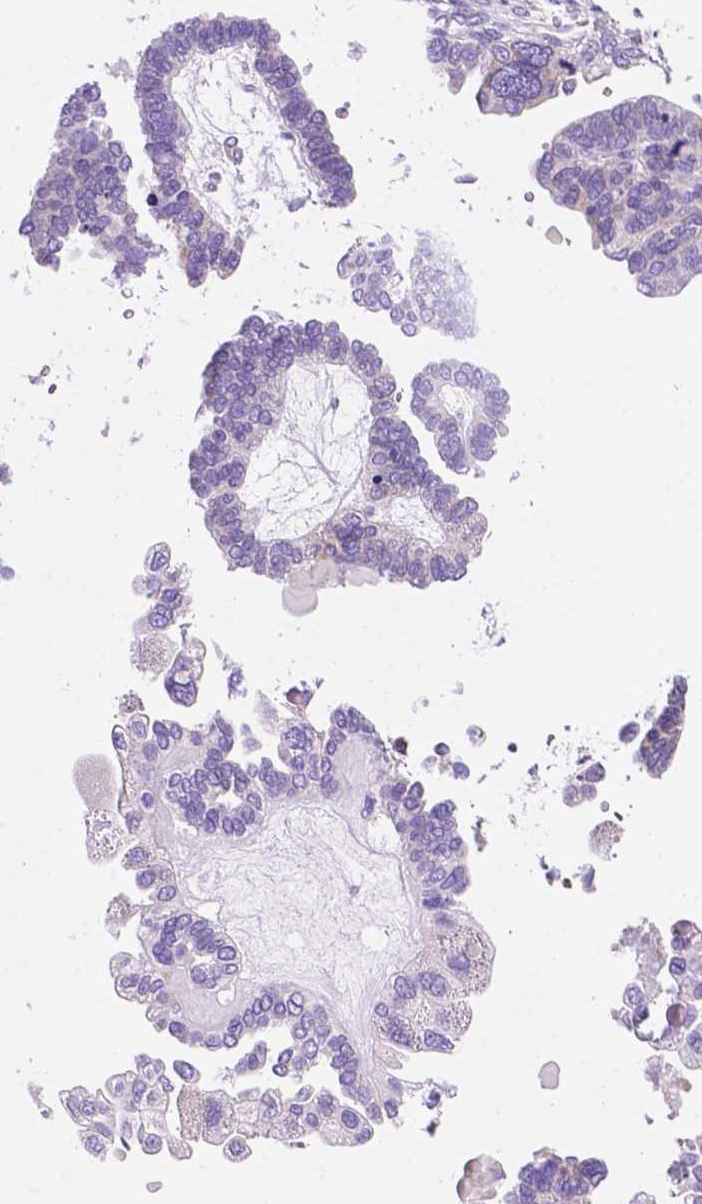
{"staining": {"intensity": "negative", "quantity": "none", "location": "none"}, "tissue": "ovarian cancer", "cell_type": "Tumor cells", "image_type": "cancer", "snomed": [{"axis": "morphology", "description": "Cystadenocarcinoma, serous, NOS"}, {"axis": "topography", "description": "Ovary"}], "caption": "High magnification brightfield microscopy of serous cystadenocarcinoma (ovarian) stained with DAB (3,3'-diaminobenzidine) (brown) and counterstained with hematoxylin (blue): tumor cells show no significant staining.", "gene": "CEACAM7", "patient": {"sex": "female", "age": 51}}